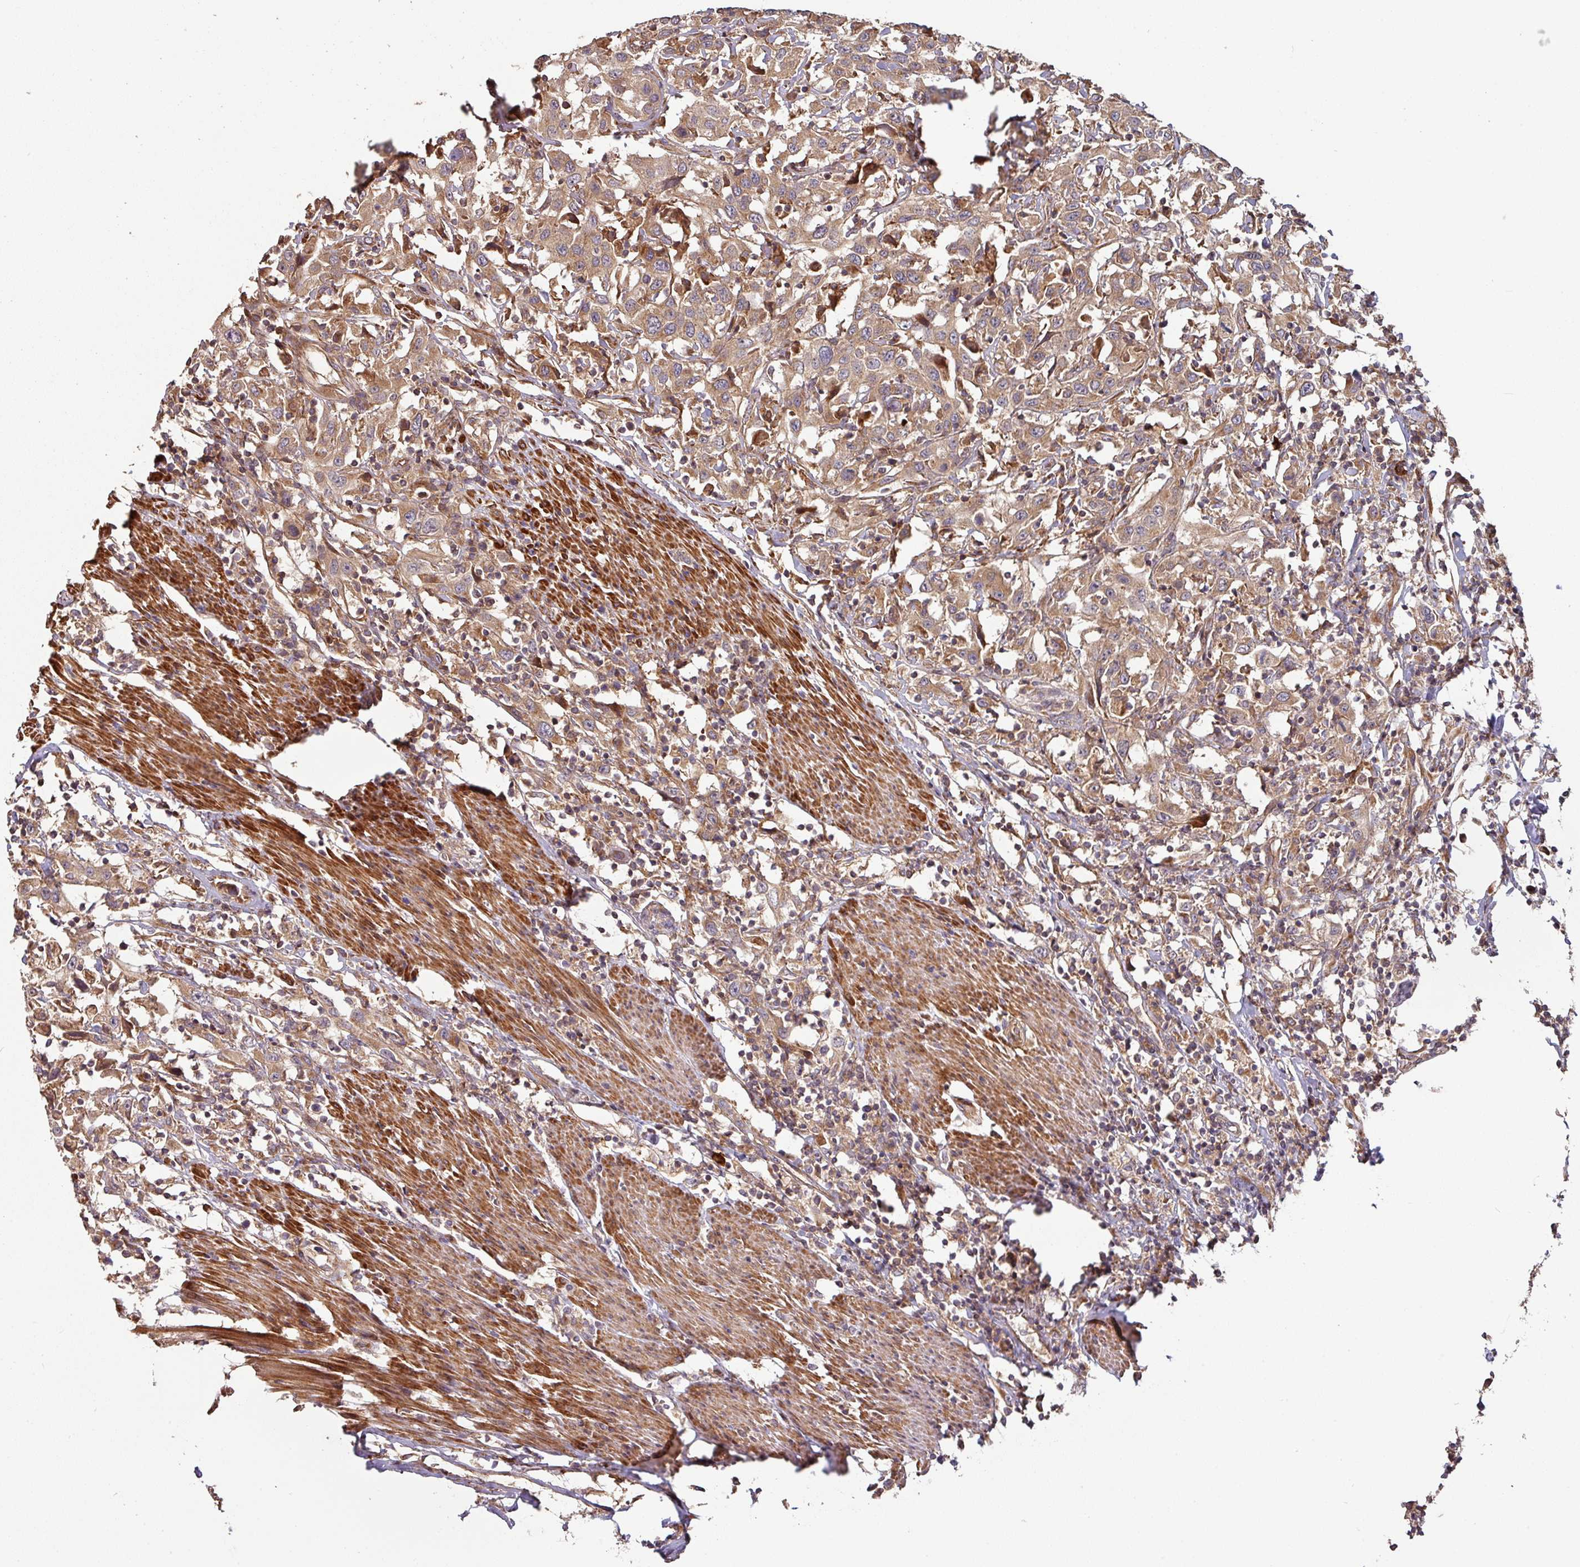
{"staining": {"intensity": "moderate", "quantity": ">75%", "location": "cytoplasmic/membranous"}, "tissue": "urothelial cancer", "cell_type": "Tumor cells", "image_type": "cancer", "snomed": [{"axis": "morphology", "description": "Urothelial carcinoma, High grade"}, {"axis": "topography", "description": "Urinary bladder"}], "caption": "Human urothelial carcinoma (high-grade) stained with a protein marker reveals moderate staining in tumor cells.", "gene": "SIK1", "patient": {"sex": "male", "age": 61}}